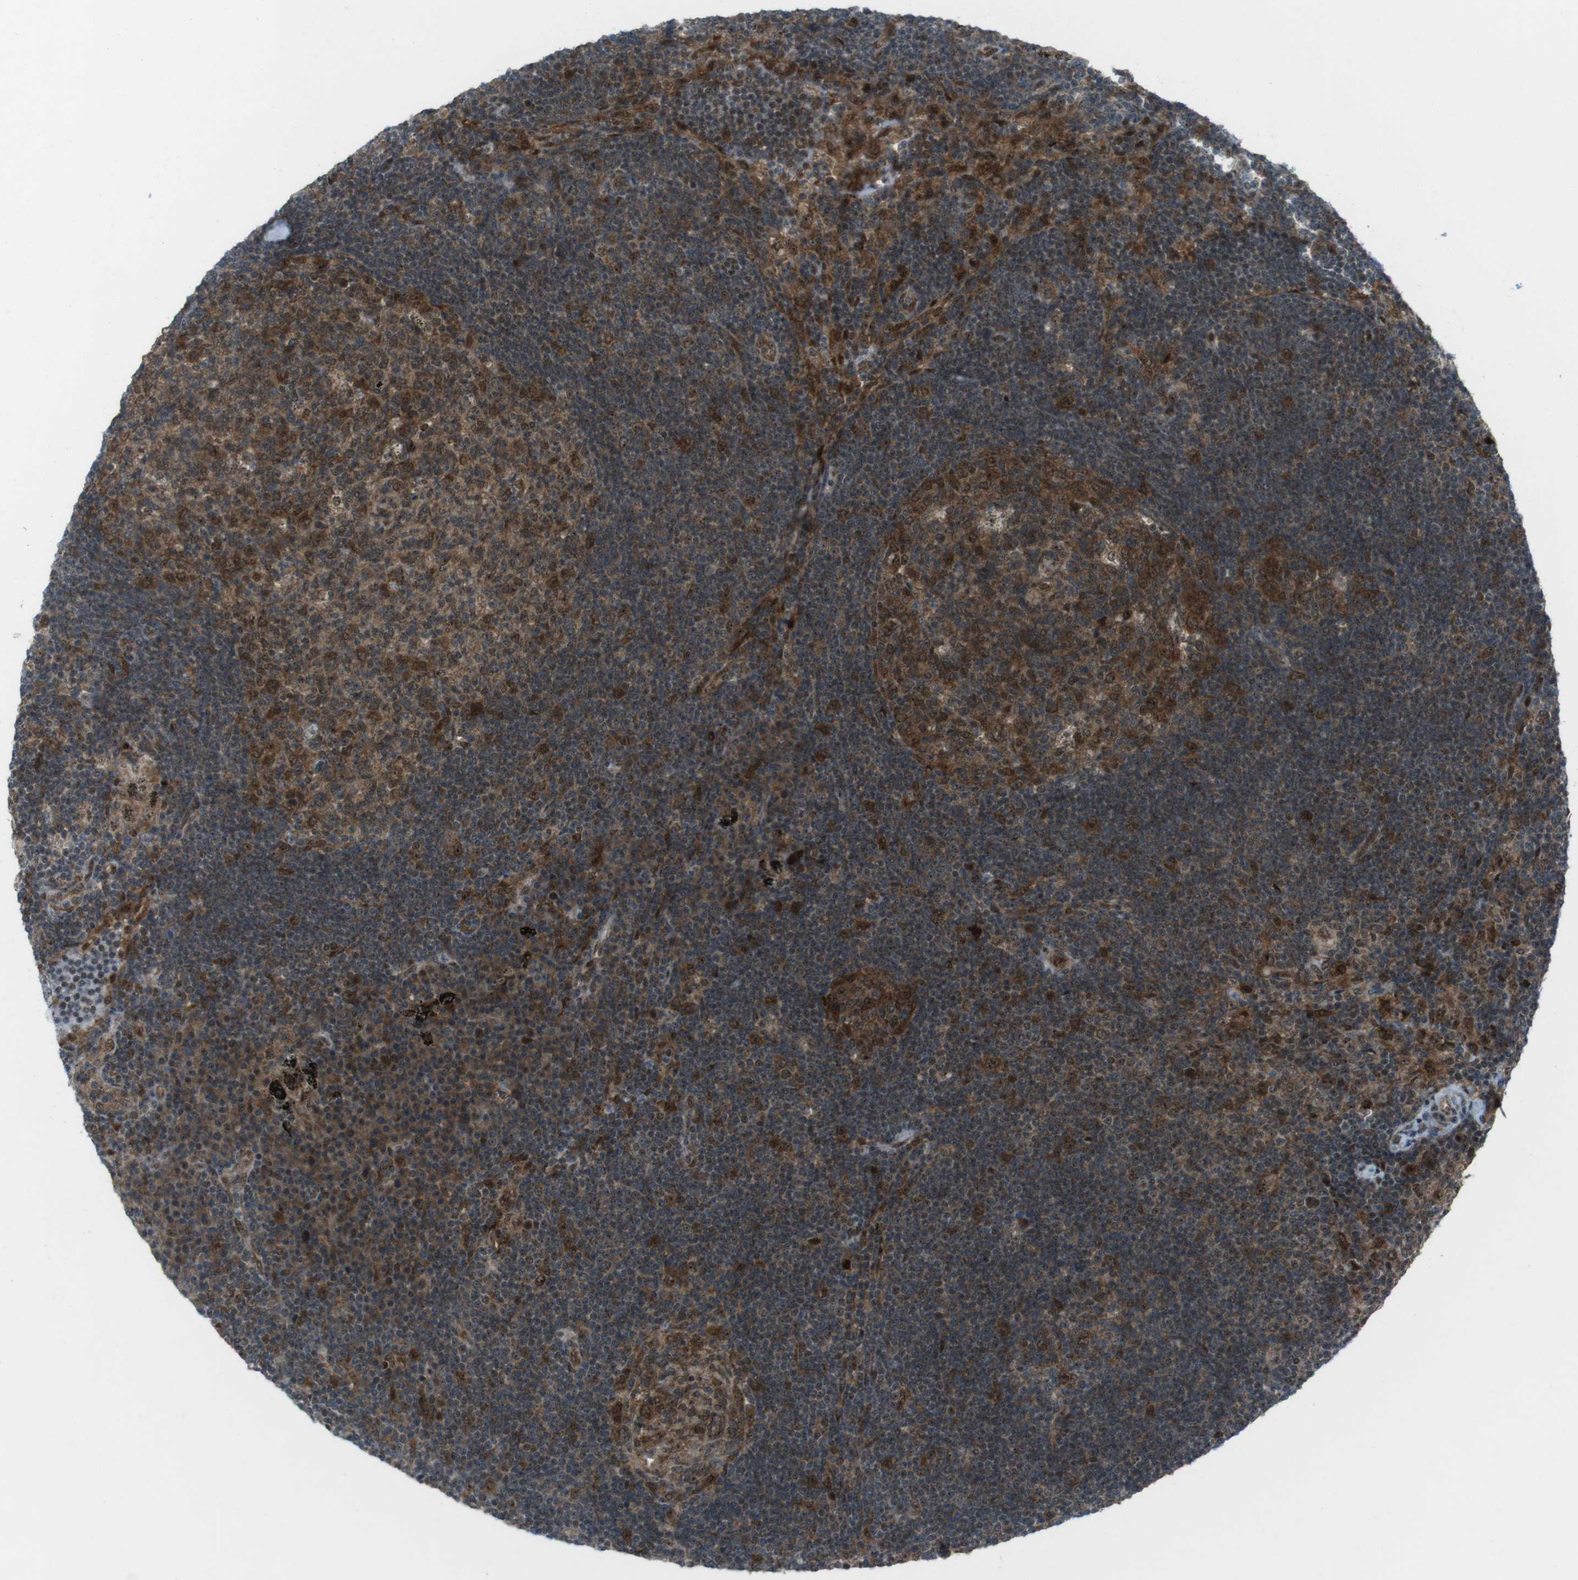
{"staining": {"intensity": "strong", "quantity": ">75%", "location": "cytoplasmic/membranous,nuclear"}, "tissue": "lymph node", "cell_type": "Germinal center cells", "image_type": "normal", "snomed": [{"axis": "morphology", "description": "Normal tissue, NOS"}, {"axis": "morphology", "description": "Squamous cell carcinoma, metastatic, NOS"}, {"axis": "topography", "description": "Lymph node"}], "caption": "Normal lymph node was stained to show a protein in brown. There is high levels of strong cytoplasmic/membranous,nuclear staining in about >75% of germinal center cells. (Stains: DAB in brown, nuclei in blue, Microscopy: brightfield microscopy at high magnification).", "gene": "CSNK1D", "patient": {"sex": "female", "age": 53}}